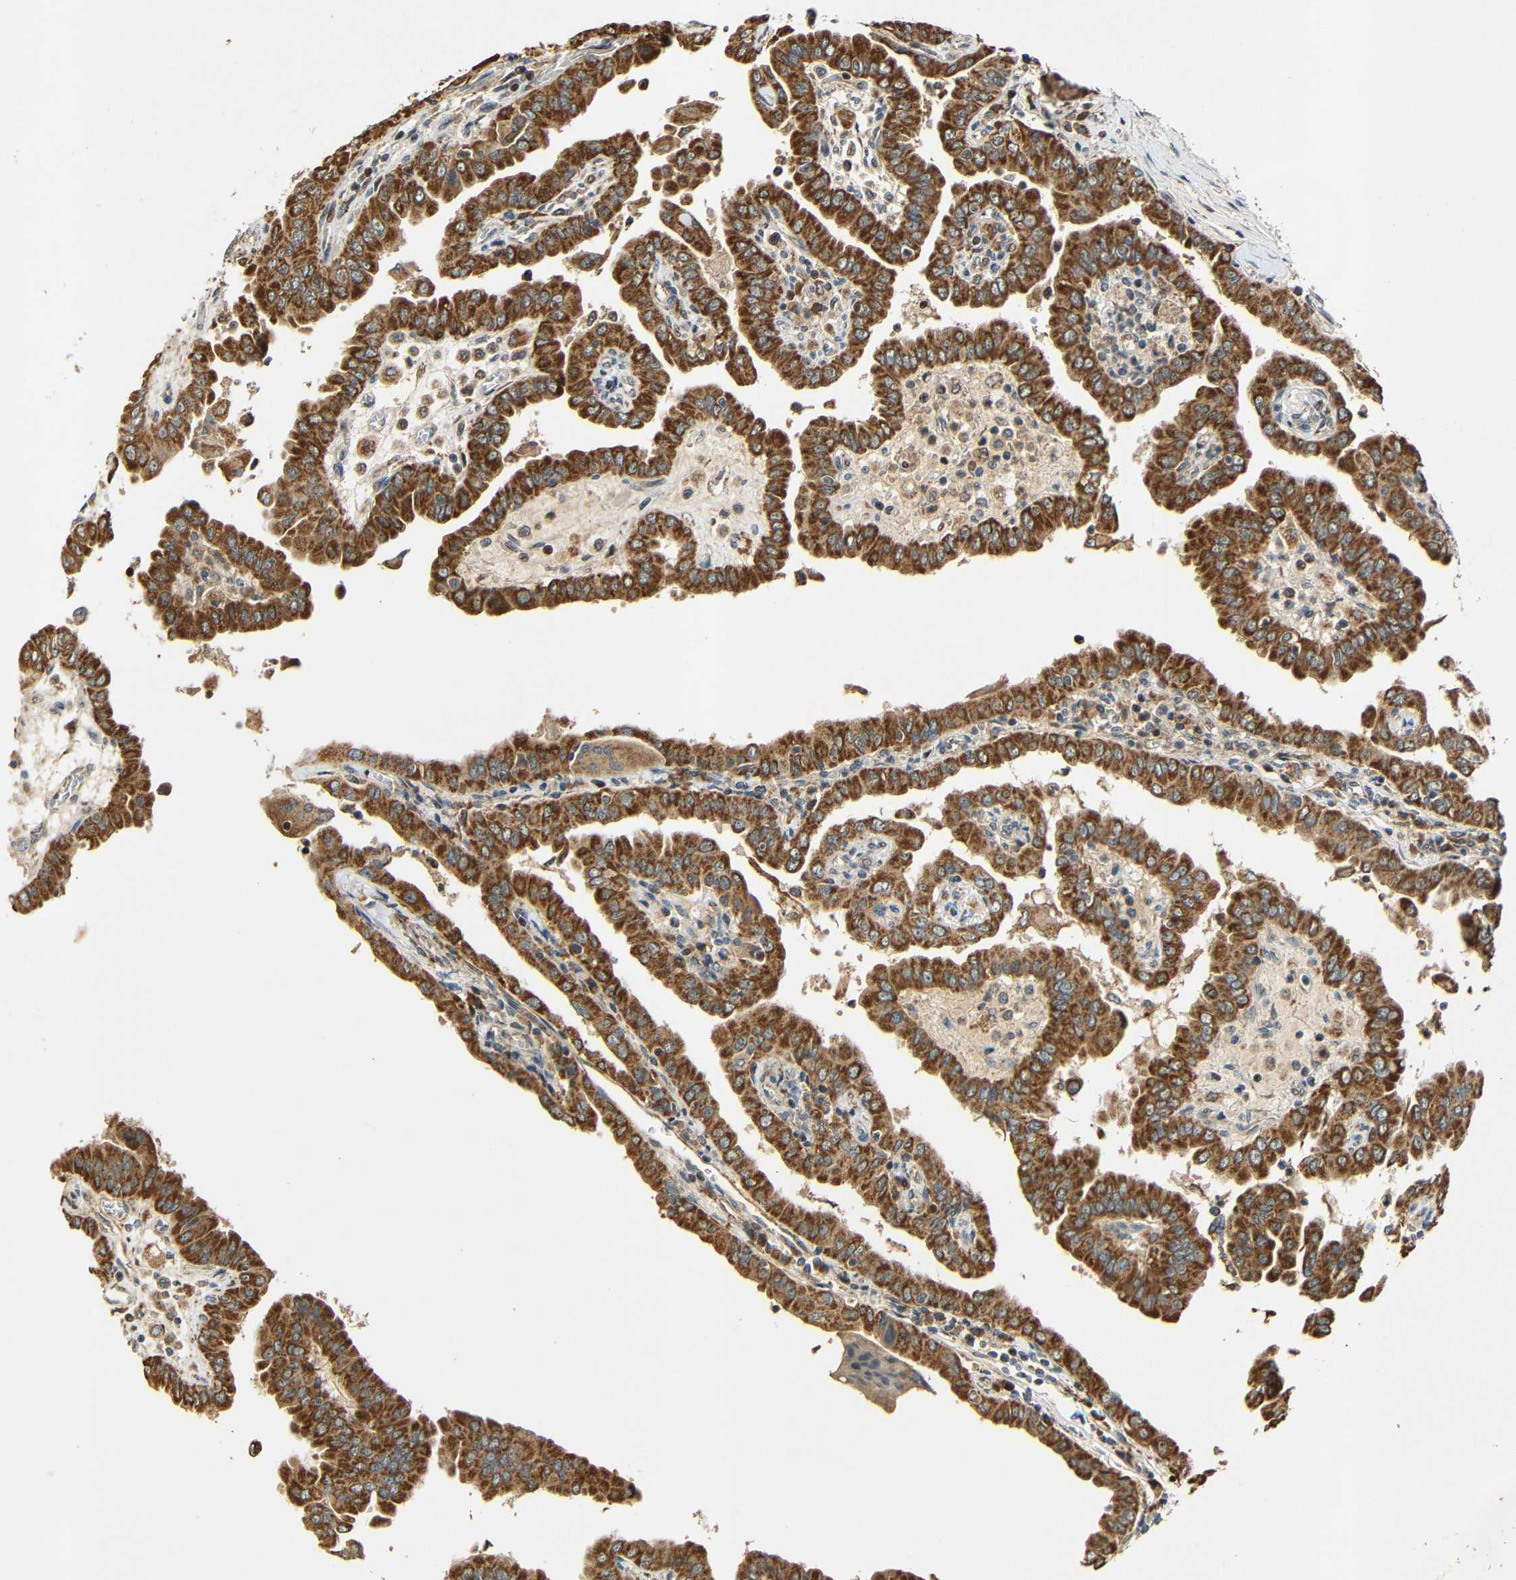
{"staining": {"intensity": "strong", "quantity": ">75%", "location": "cytoplasmic/membranous"}, "tissue": "thyroid cancer", "cell_type": "Tumor cells", "image_type": "cancer", "snomed": [{"axis": "morphology", "description": "Papillary adenocarcinoma, NOS"}, {"axis": "topography", "description": "Thyroid gland"}], "caption": "Immunohistochemistry (IHC) image of neoplastic tissue: human thyroid cancer (papillary adenocarcinoma) stained using immunohistochemistry (IHC) demonstrates high levels of strong protein expression localized specifically in the cytoplasmic/membranous of tumor cells, appearing as a cytoplasmic/membranous brown color.", "gene": "KAZALD1", "patient": {"sex": "male", "age": 33}}